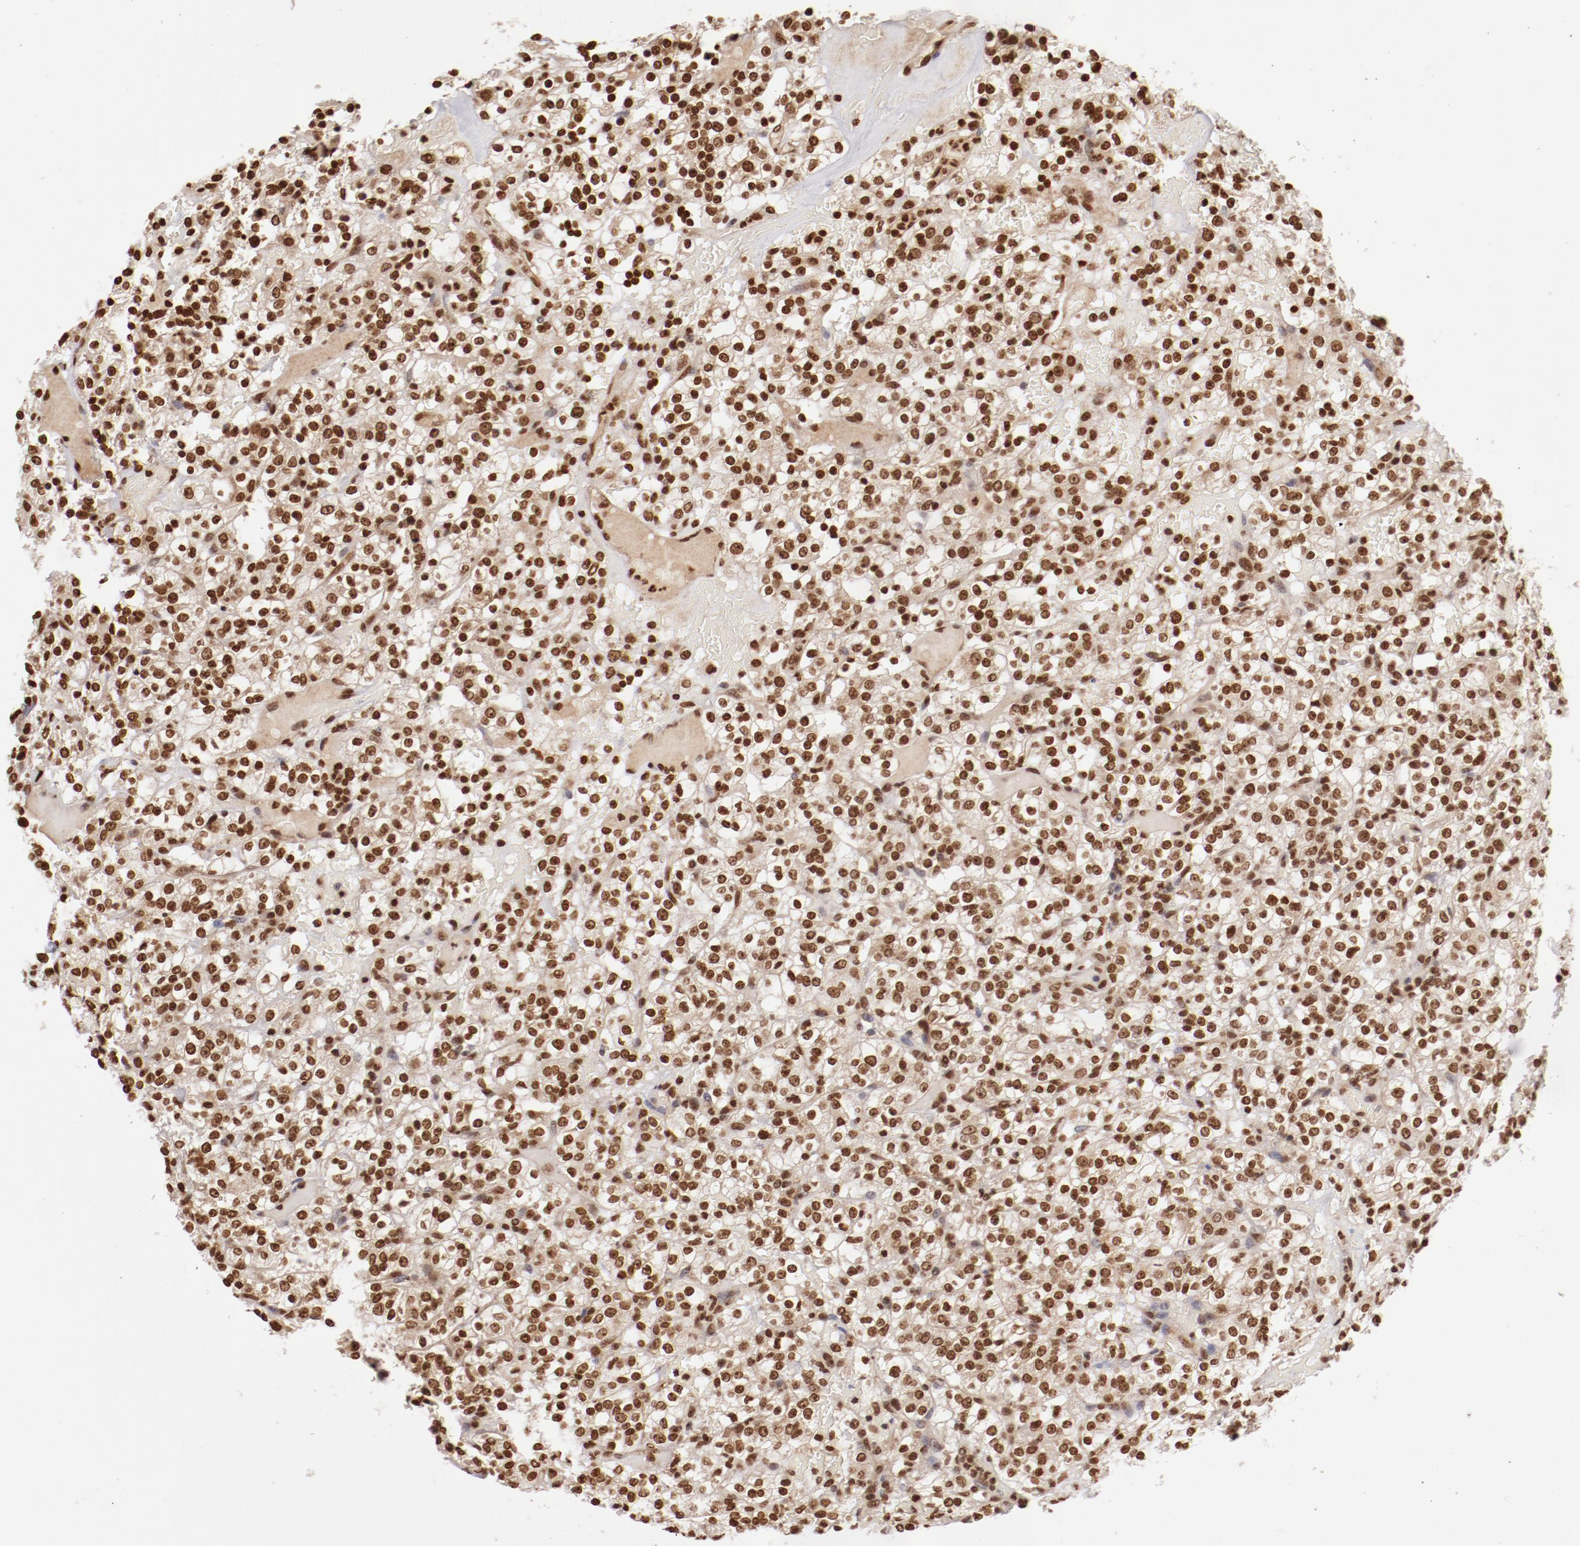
{"staining": {"intensity": "moderate", "quantity": ">75%", "location": "nuclear"}, "tissue": "renal cancer", "cell_type": "Tumor cells", "image_type": "cancer", "snomed": [{"axis": "morphology", "description": "Normal tissue, NOS"}, {"axis": "morphology", "description": "Adenocarcinoma, NOS"}, {"axis": "topography", "description": "Kidney"}], "caption": "Renal cancer tissue reveals moderate nuclear staining in approximately >75% of tumor cells, visualized by immunohistochemistry.", "gene": "ABL2", "patient": {"sex": "female", "age": 72}}